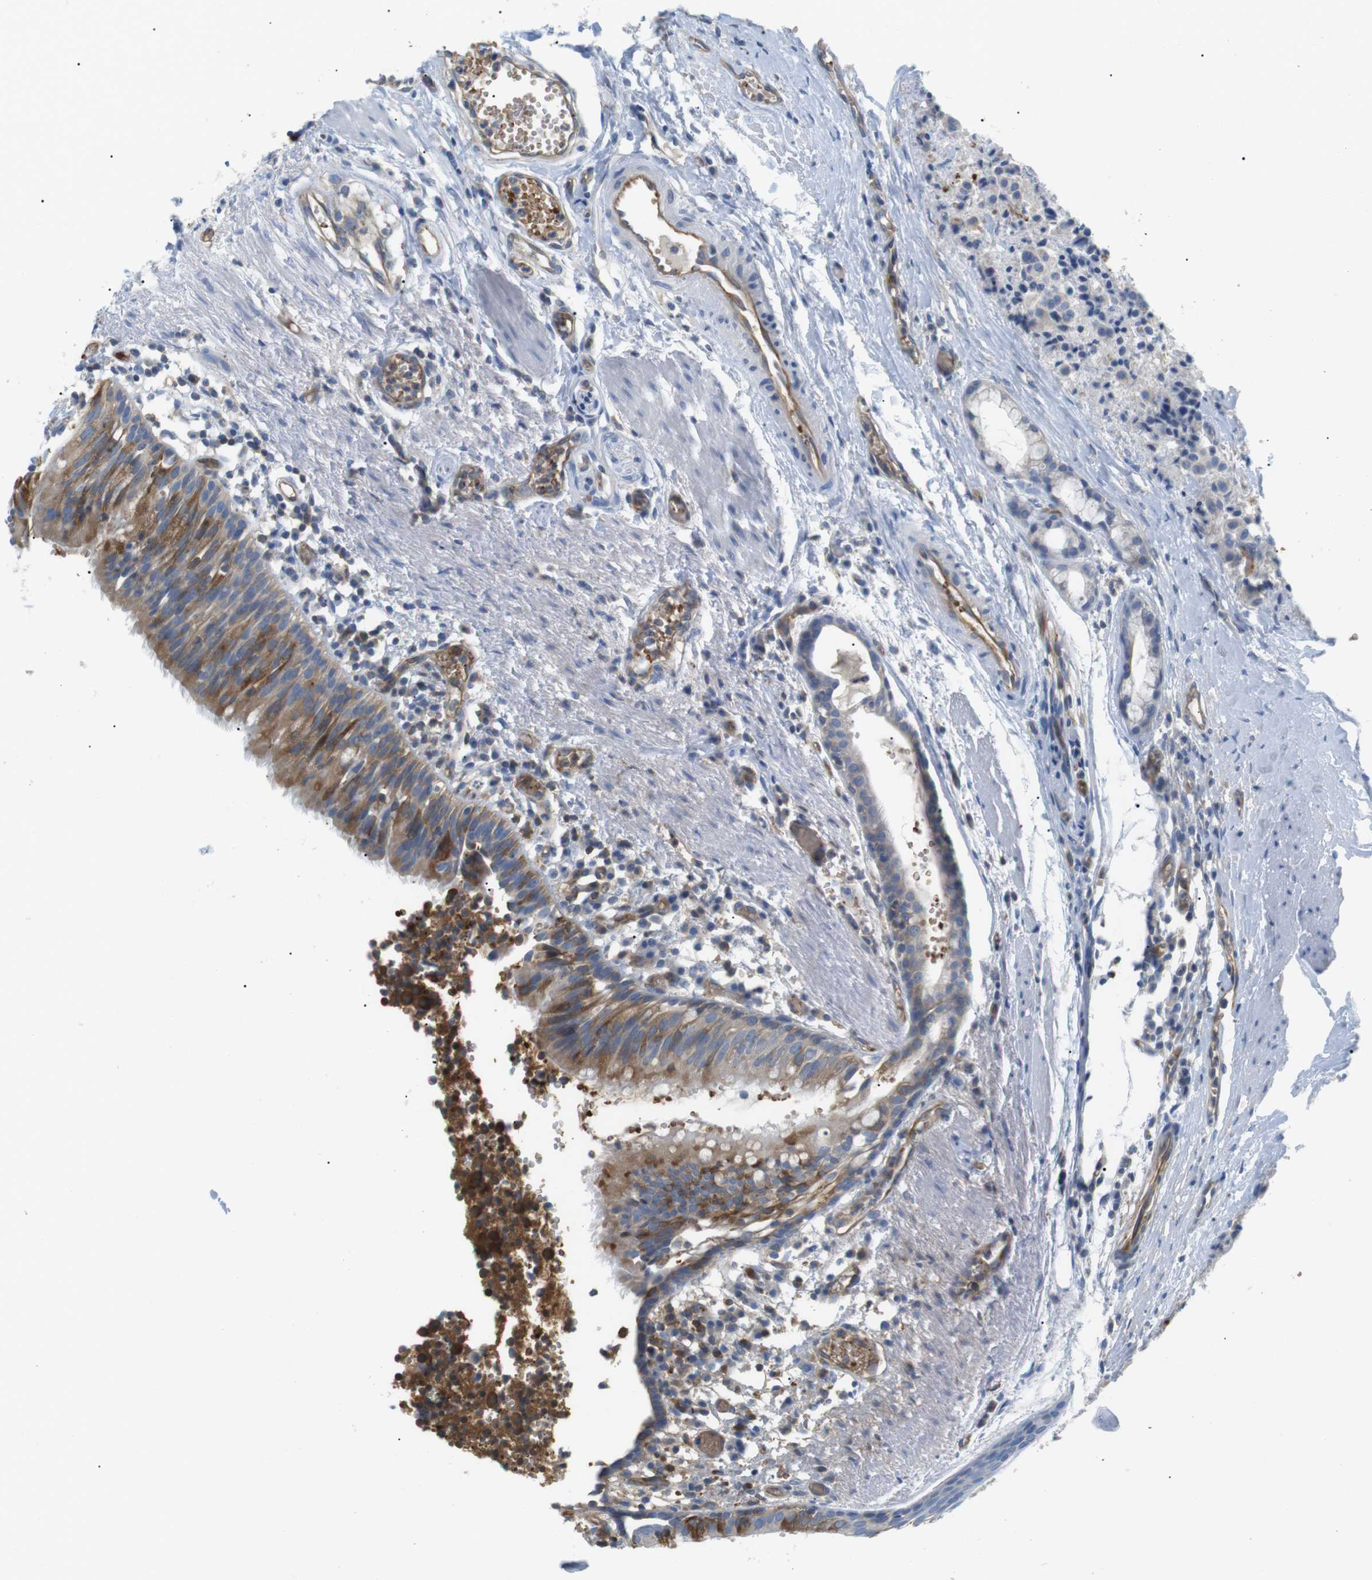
{"staining": {"intensity": "negative", "quantity": "none", "location": "none"}, "tissue": "carcinoid", "cell_type": "Tumor cells", "image_type": "cancer", "snomed": [{"axis": "morphology", "description": "Carcinoid, malignant, NOS"}, {"axis": "topography", "description": "Lung"}], "caption": "Image shows no protein positivity in tumor cells of carcinoid tissue. Brightfield microscopy of IHC stained with DAB (3,3'-diaminobenzidine) (brown) and hematoxylin (blue), captured at high magnification.", "gene": "ADCY10", "patient": {"sex": "male", "age": 30}}